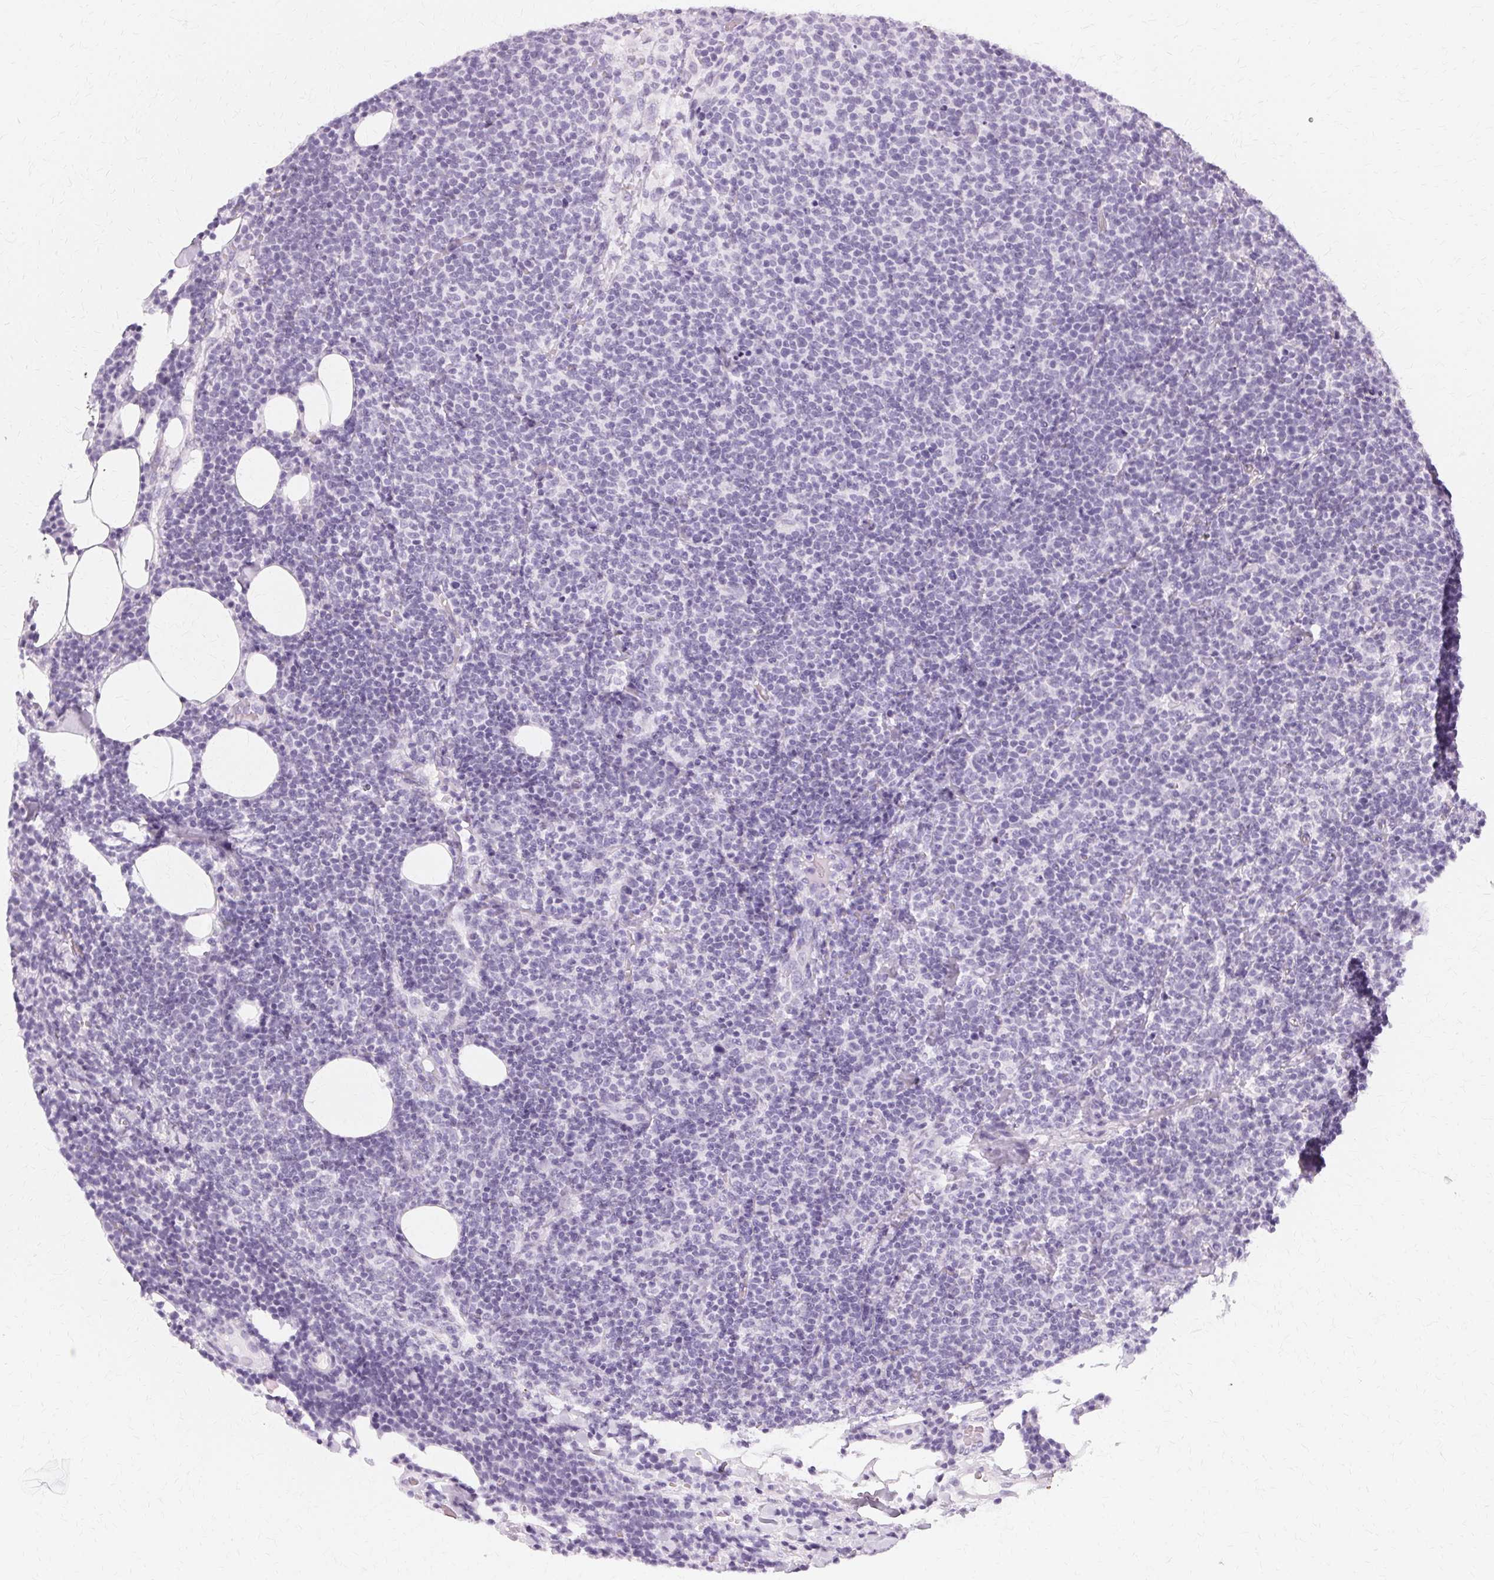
{"staining": {"intensity": "negative", "quantity": "none", "location": "none"}, "tissue": "lymphoma", "cell_type": "Tumor cells", "image_type": "cancer", "snomed": [{"axis": "morphology", "description": "Malignant lymphoma, non-Hodgkin's type, High grade"}, {"axis": "topography", "description": "Lymph node"}], "caption": "IHC micrograph of neoplastic tissue: human malignant lymphoma, non-Hodgkin's type (high-grade) stained with DAB displays no significant protein positivity in tumor cells.", "gene": "KRT6C", "patient": {"sex": "male", "age": 61}}